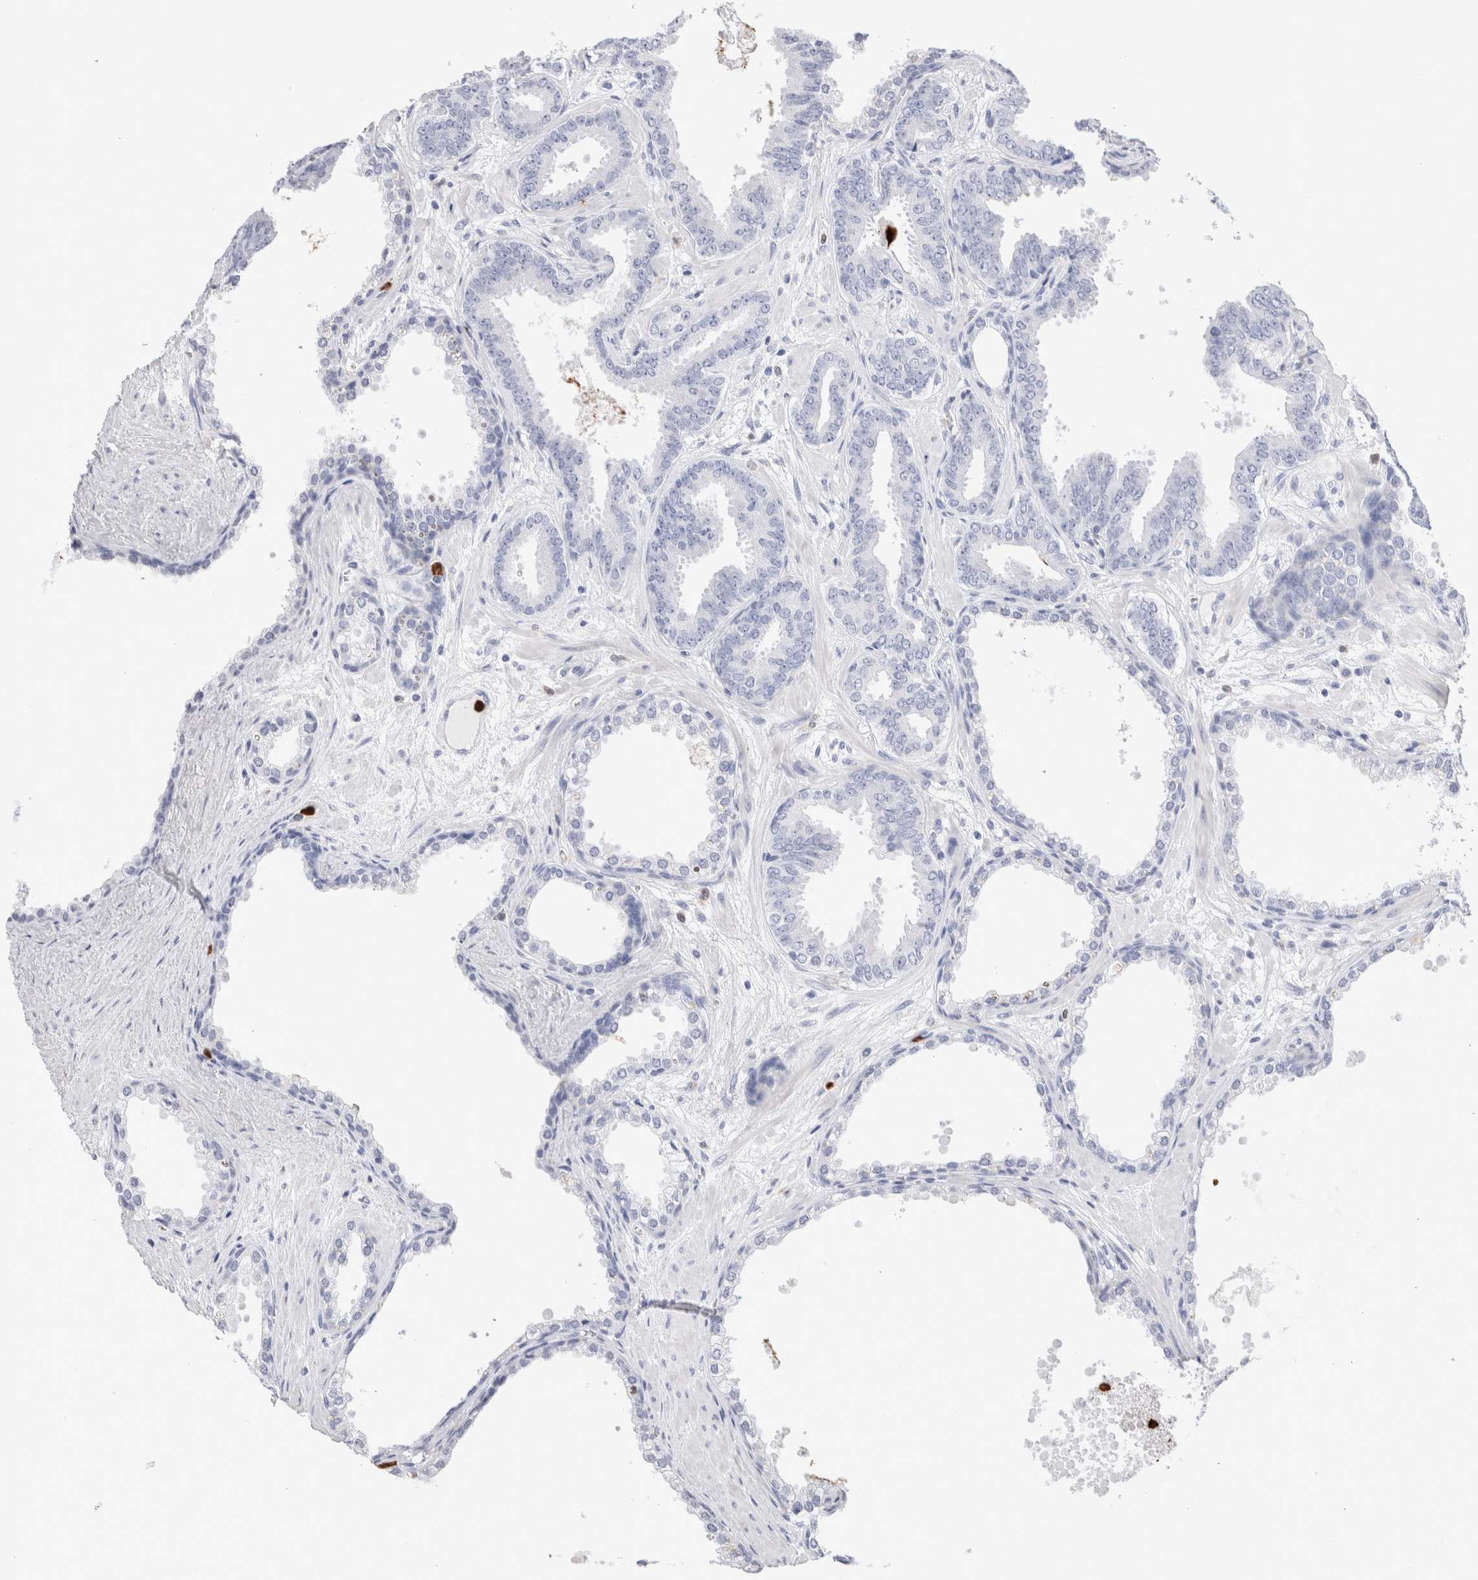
{"staining": {"intensity": "negative", "quantity": "none", "location": "none"}, "tissue": "prostate cancer", "cell_type": "Tumor cells", "image_type": "cancer", "snomed": [{"axis": "morphology", "description": "Adenocarcinoma, Low grade"}, {"axis": "topography", "description": "Prostate"}], "caption": "Prostate cancer (adenocarcinoma (low-grade)) was stained to show a protein in brown. There is no significant staining in tumor cells. (Brightfield microscopy of DAB (3,3'-diaminobenzidine) immunohistochemistry (IHC) at high magnification).", "gene": "SLC10A5", "patient": {"sex": "male", "age": 62}}